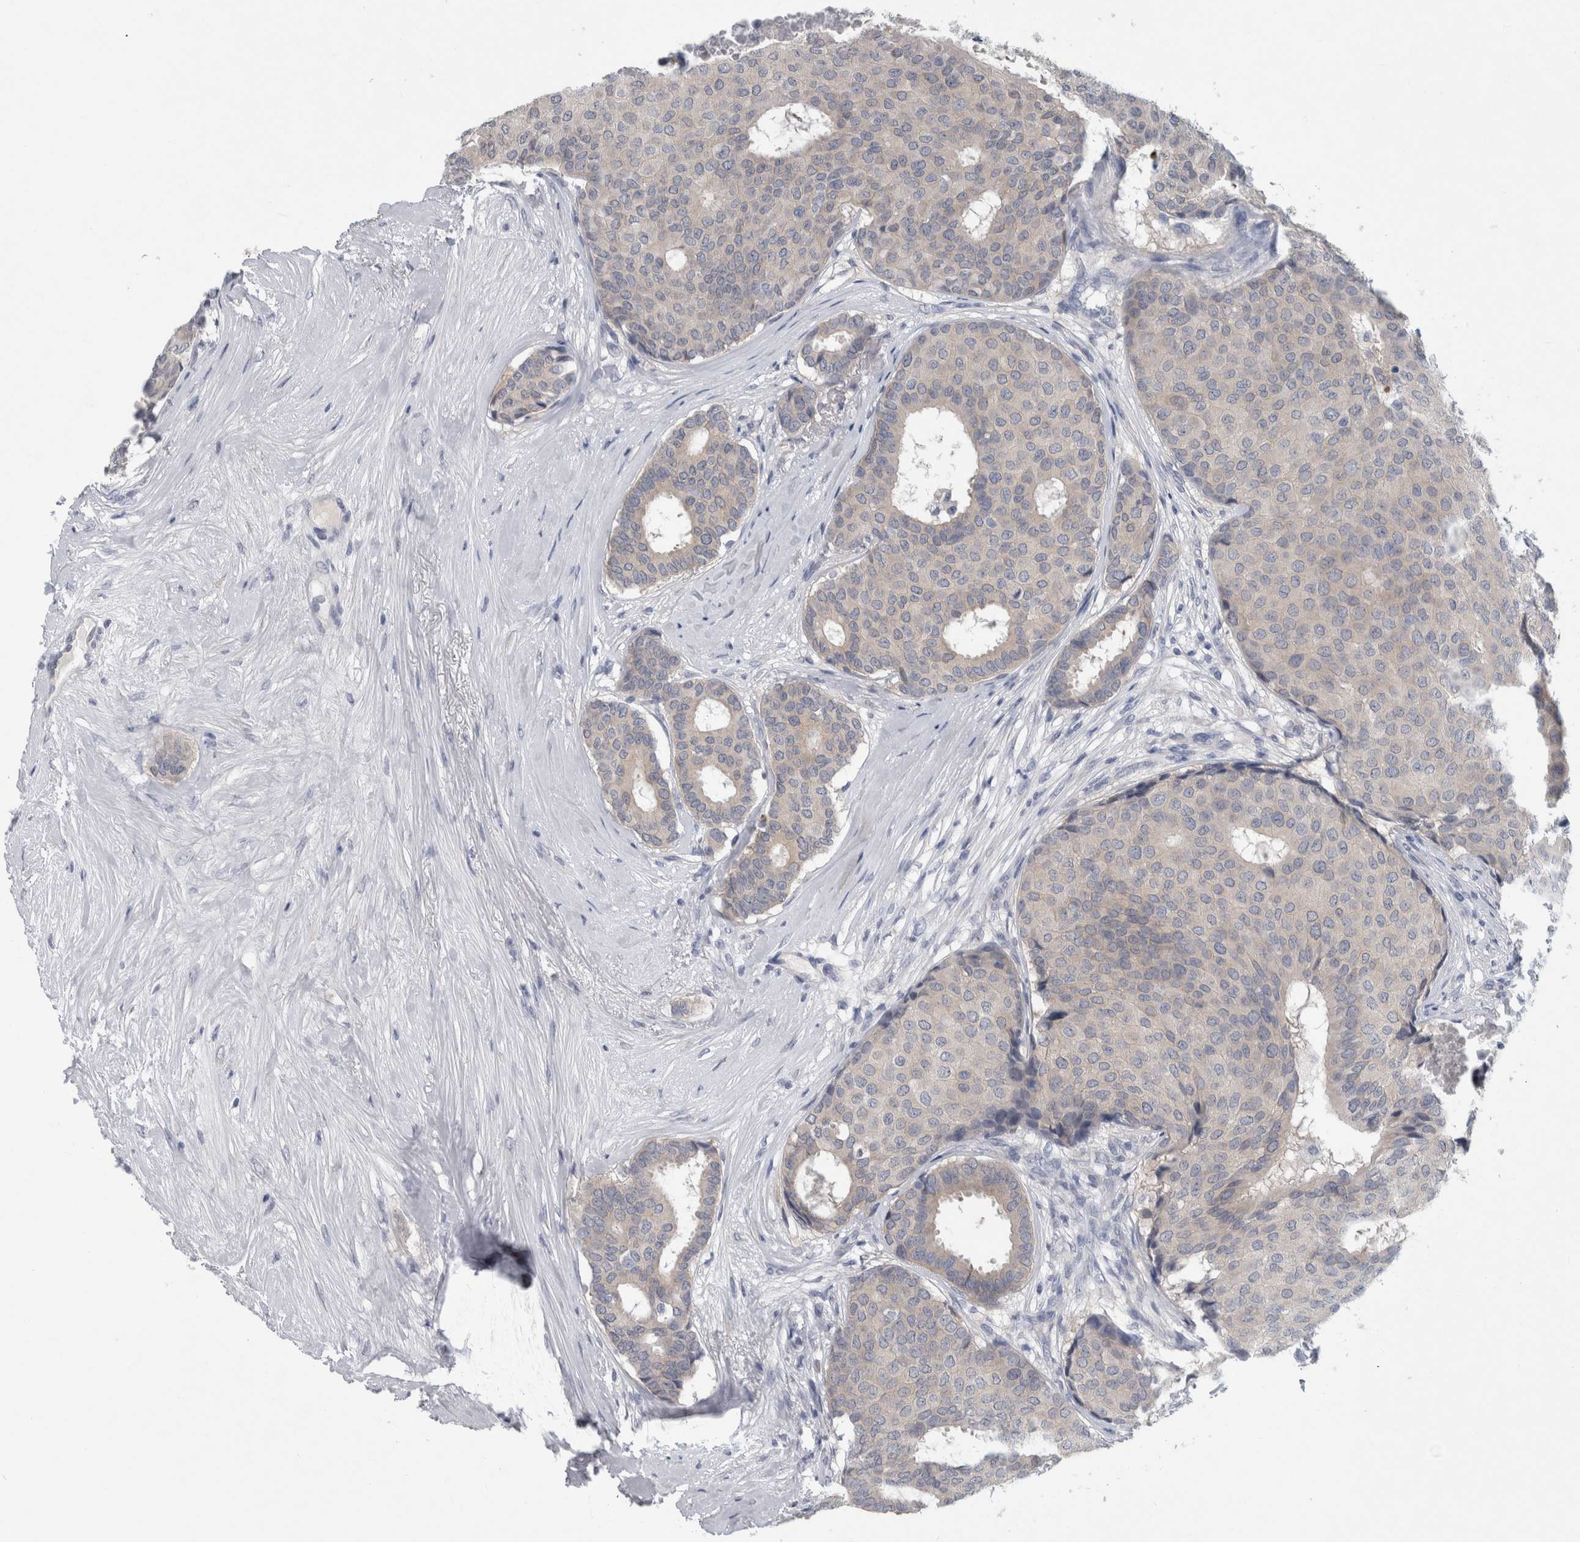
{"staining": {"intensity": "negative", "quantity": "none", "location": "none"}, "tissue": "breast cancer", "cell_type": "Tumor cells", "image_type": "cancer", "snomed": [{"axis": "morphology", "description": "Duct carcinoma"}, {"axis": "topography", "description": "Breast"}], "caption": "A histopathology image of breast invasive ductal carcinoma stained for a protein exhibits no brown staining in tumor cells.", "gene": "FAM83H", "patient": {"sex": "female", "age": 75}}